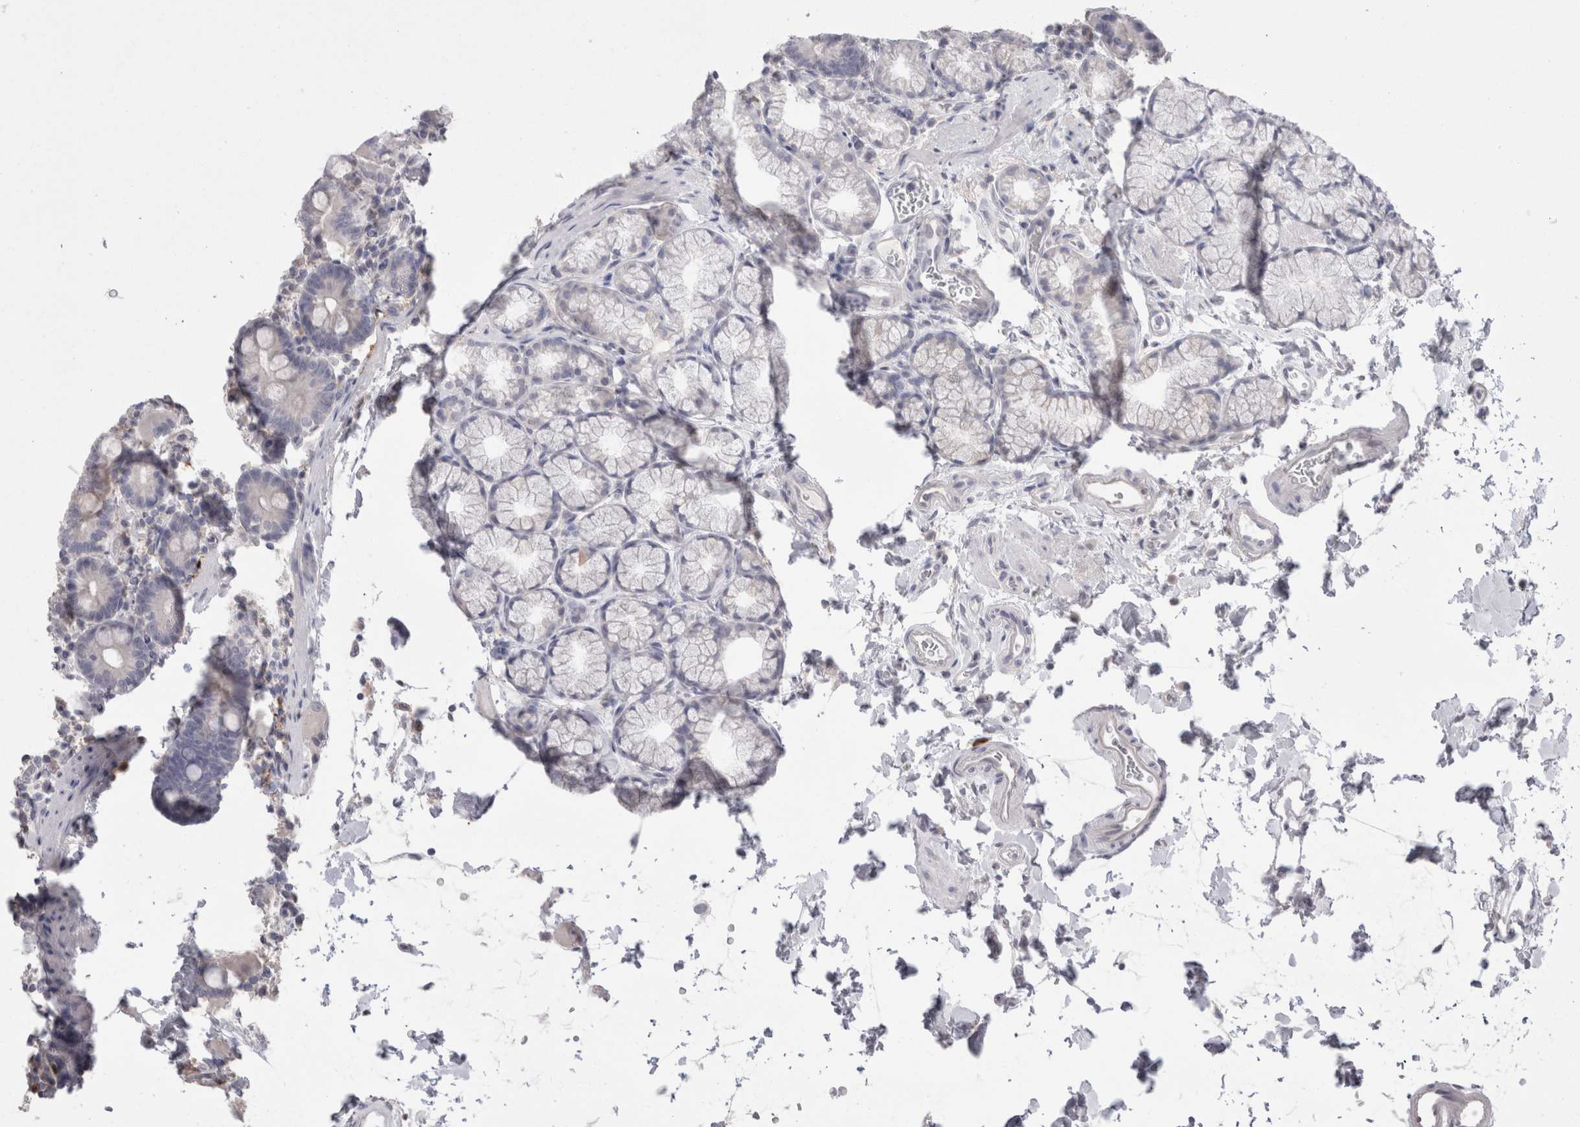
{"staining": {"intensity": "strong", "quantity": "<25%", "location": "nuclear"}, "tissue": "duodenum", "cell_type": "Glandular cells", "image_type": "normal", "snomed": [{"axis": "morphology", "description": "Normal tissue, NOS"}, {"axis": "topography", "description": "Duodenum"}], "caption": "Immunohistochemical staining of unremarkable duodenum reveals medium levels of strong nuclear expression in about <25% of glandular cells. The staining was performed using DAB to visualize the protein expression in brown, while the nuclei were stained in blue with hematoxylin (Magnification: 20x).", "gene": "SUCNR1", "patient": {"sex": "male", "age": 54}}